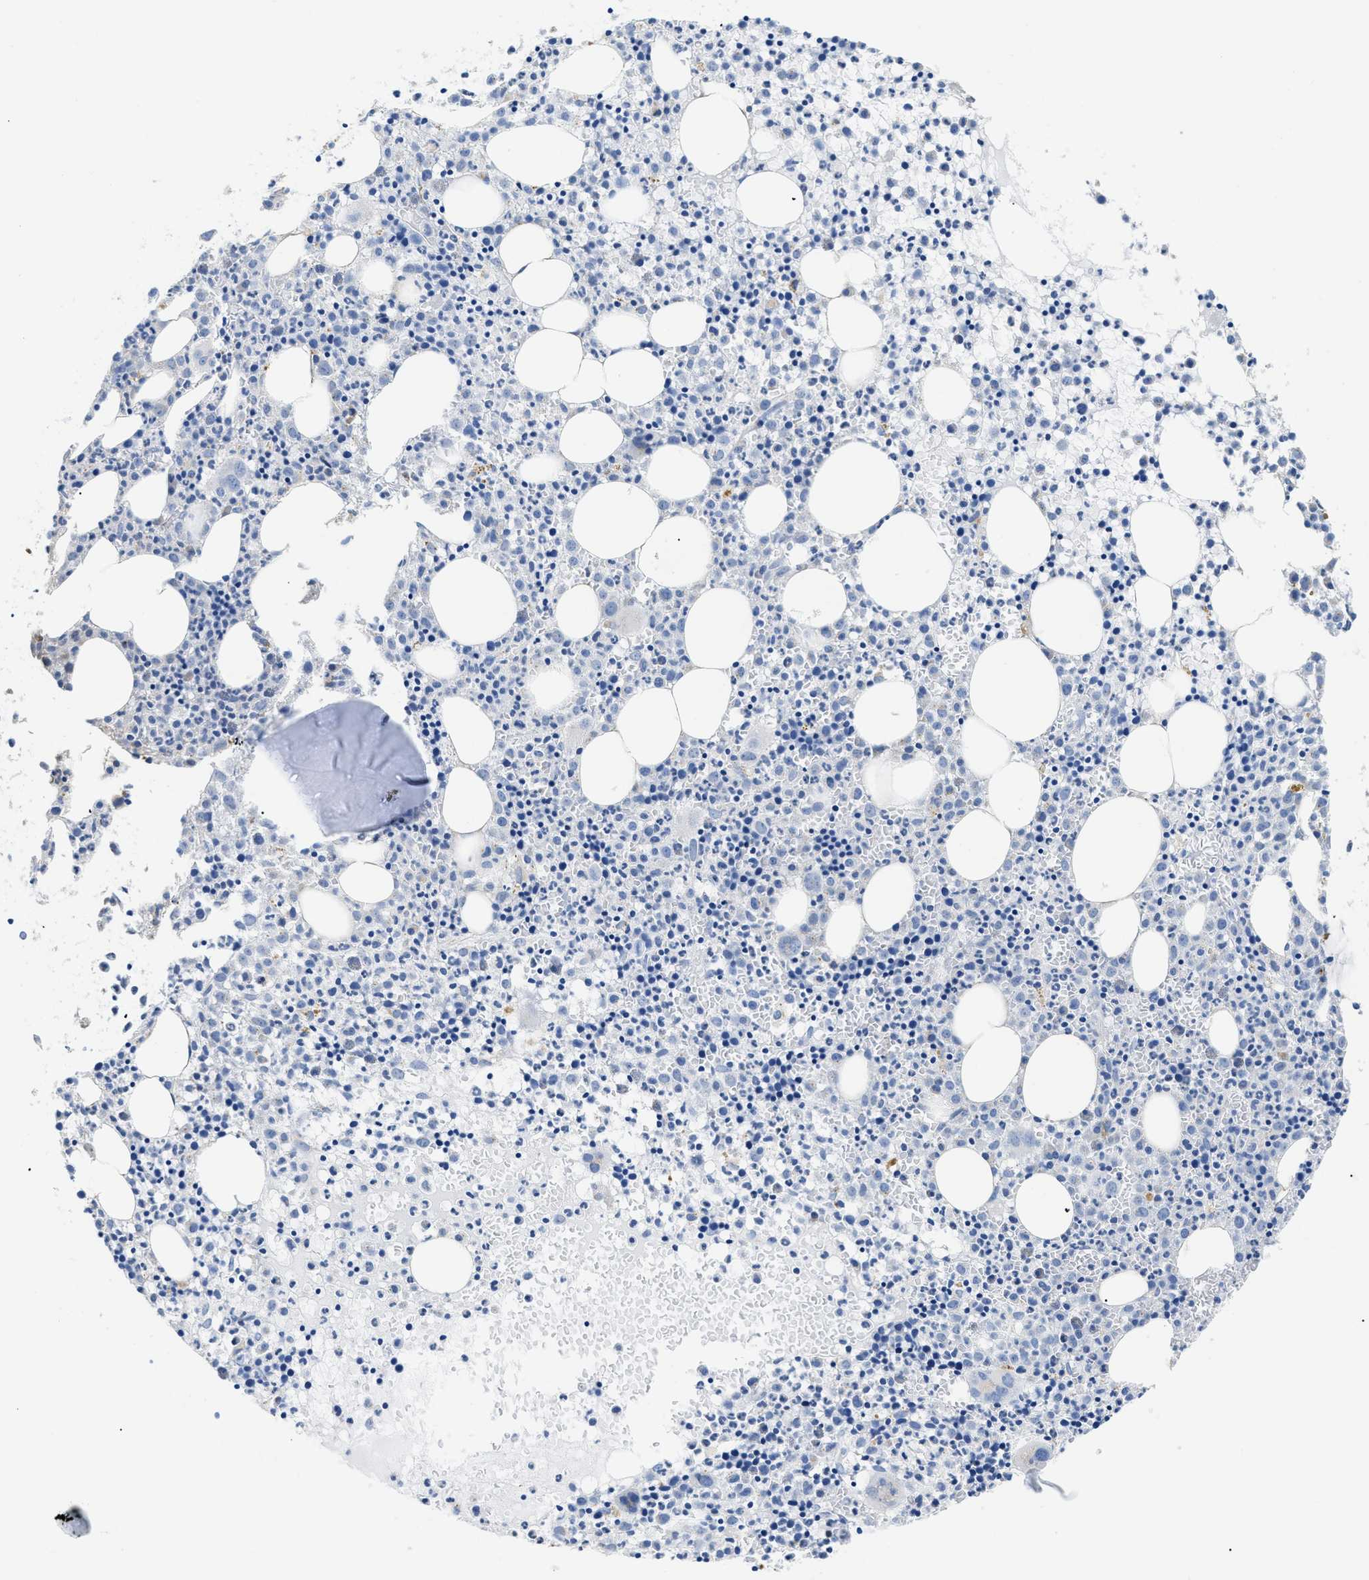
{"staining": {"intensity": "negative", "quantity": "none", "location": "none"}, "tissue": "bone marrow", "cell_type": "Hematopoietic cells", "image_type": "normal", "snomed": [{"axis": "morphology", "description": "Normal tissue, NOS"}, {"axis": "morphology", "description": "Inflammation, NOS"}, {"axis": "topography", "description": "Bone marrow"}], "caption": "Bone marrow was stained to show a protein in brown. There is no significant positivity in hematopoietic cells. The staining was performed using DAB (3,3'-diaminobenzidine) to visualize the protein expression in brown, while the nuclei were stained in blue with hematoxylin (Magnification: 20x).", "gene": "APOBEC2", "patient": {"sex": "male", "age": 25}}